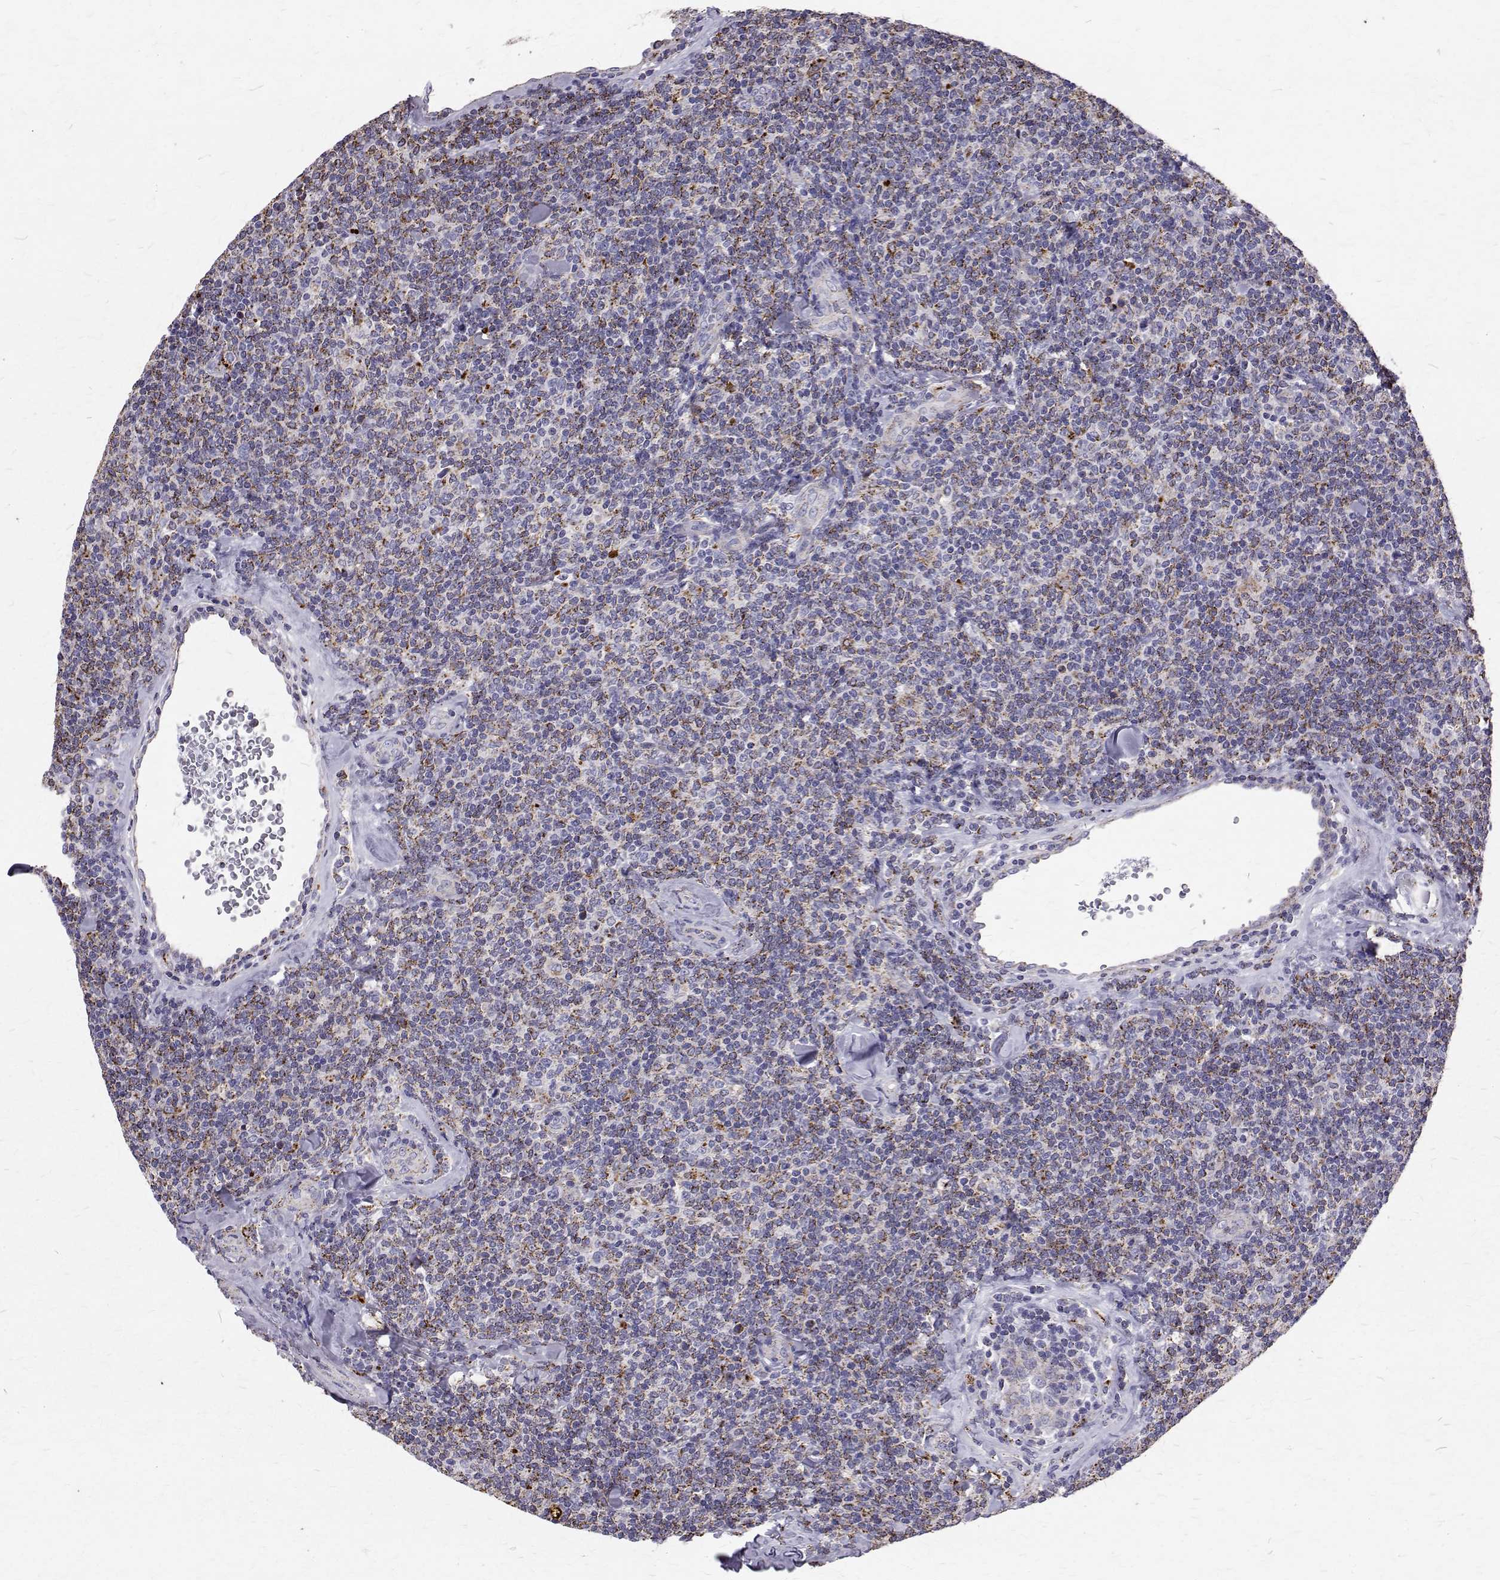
{"staining": {"intensity": "moderate", "quantity": "25%-75%", "location": "cytoplasmic/membranous"}, "tissue": "lymphoma", "cell_type": "Tumor cells", "image_type": "cancer", "snomed": [{"axis": "morphology", "description": "Malignant lymphoma, non-Hodgkin's type, Low grade"}, {"axis": "topography", "description": "Lymph node"}], "caption": "A photomicrograph showing moderate cytoplasmic/membranous expression in about 25%-75% of tumor cells in lymphoma, as visualized by brown immunohistochemical staining.", "gene": "TPP1", "patient": {"sex": "female", "age": 56}}